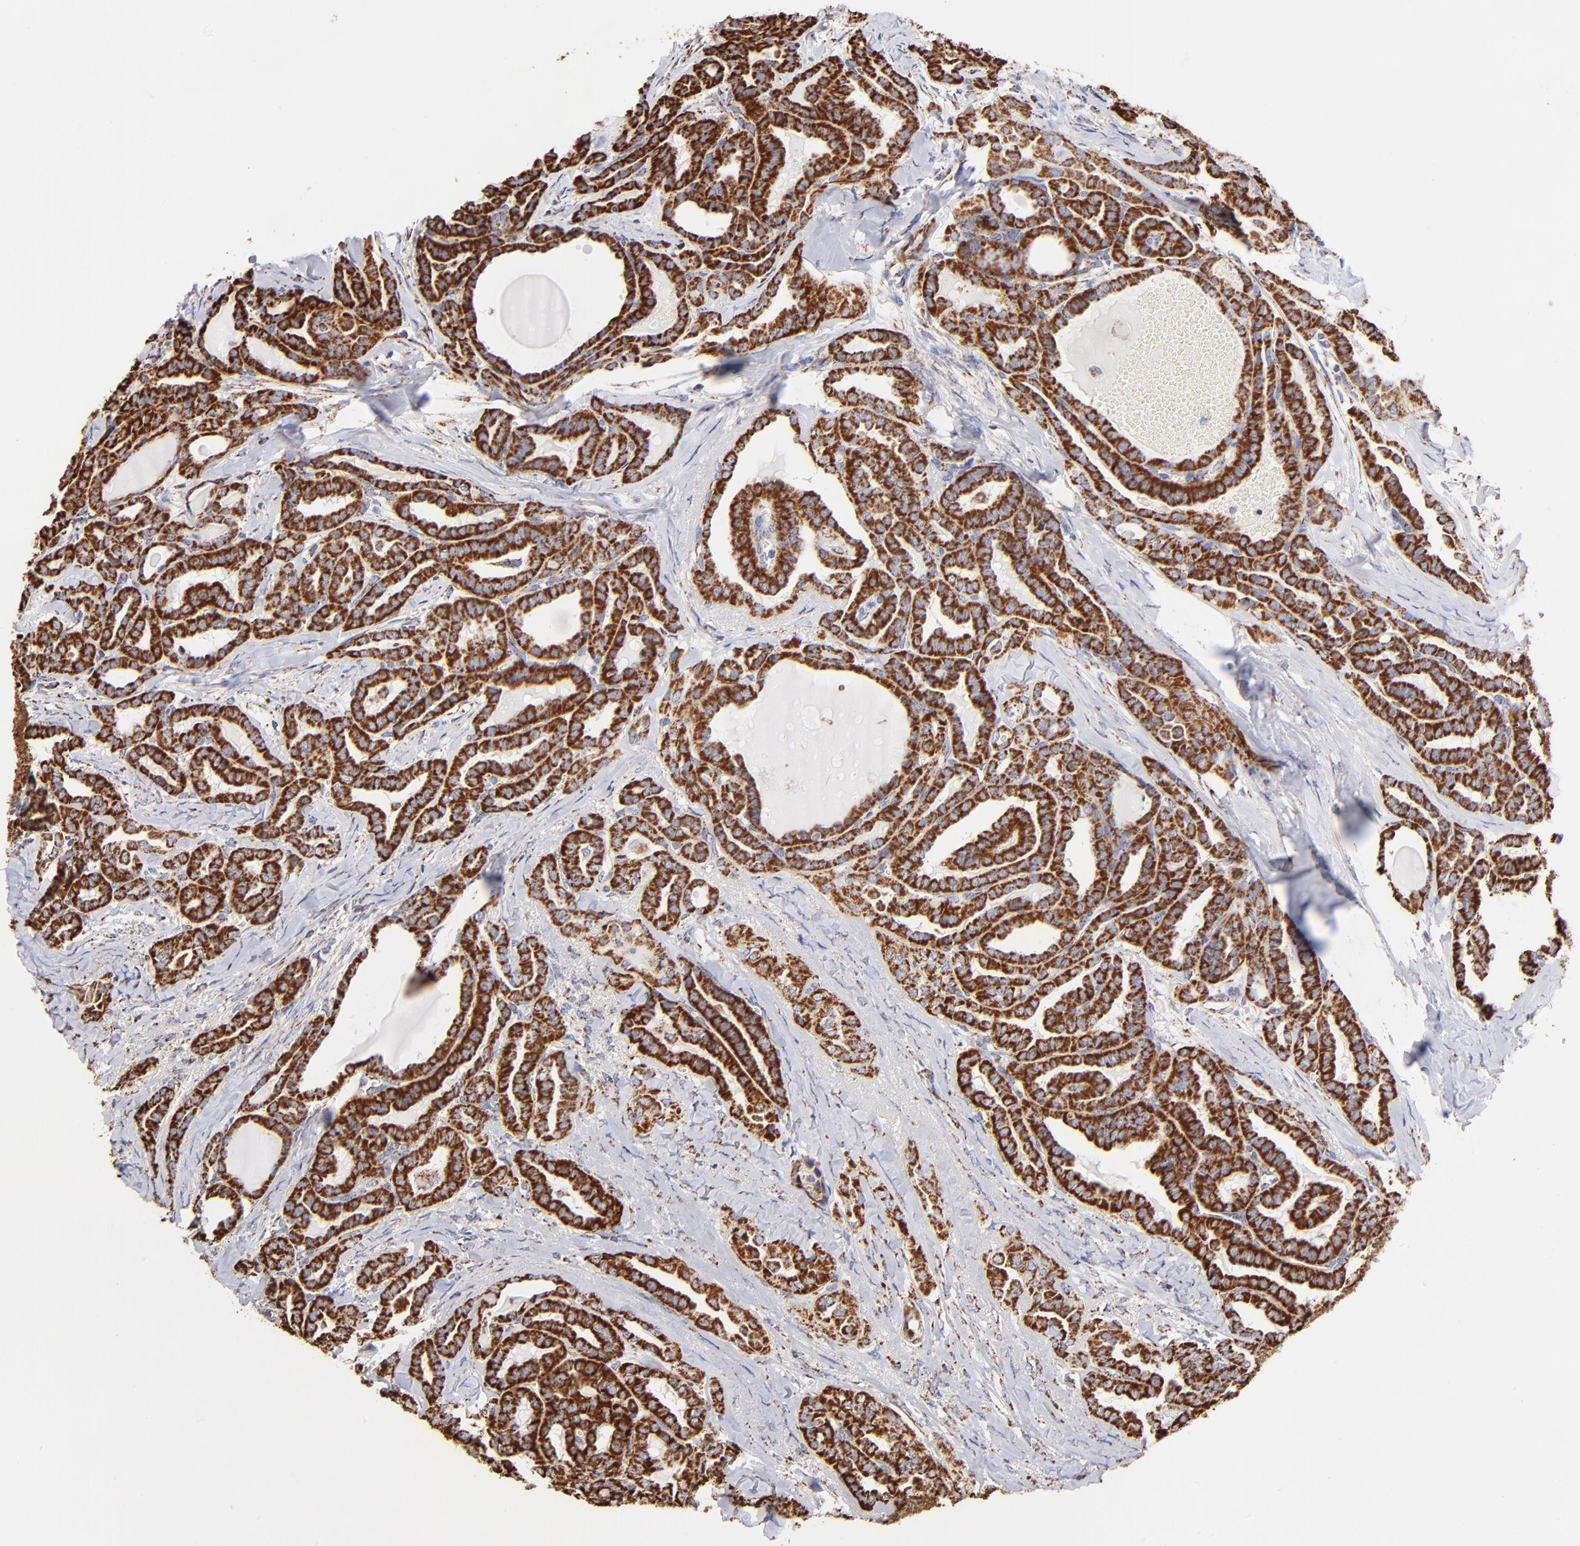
{"staining": {"intensity": "strong", "quantity": ">75%", "location": "cytoplasmic/membranous"}, "tissue": "thyroid cancer", "cell_type": "Tumor cells", "image_type": "cancer", "snomed": [{"axis": "morphology", "description": "Carcinoma, NOS"}, {"axis": "topography", "description": "Thyroid gland"}], "caption": "Immunohistochemical staining of human thyroid cancer displays high levels of strong cytoplasmic/membranous protein staining in about >75% of tumor cells. (brown staining indicates protein expression, while blue staining denotes nuclei).", "gene": "PHB1", "patient": {"sex": "female", "age": 91}}